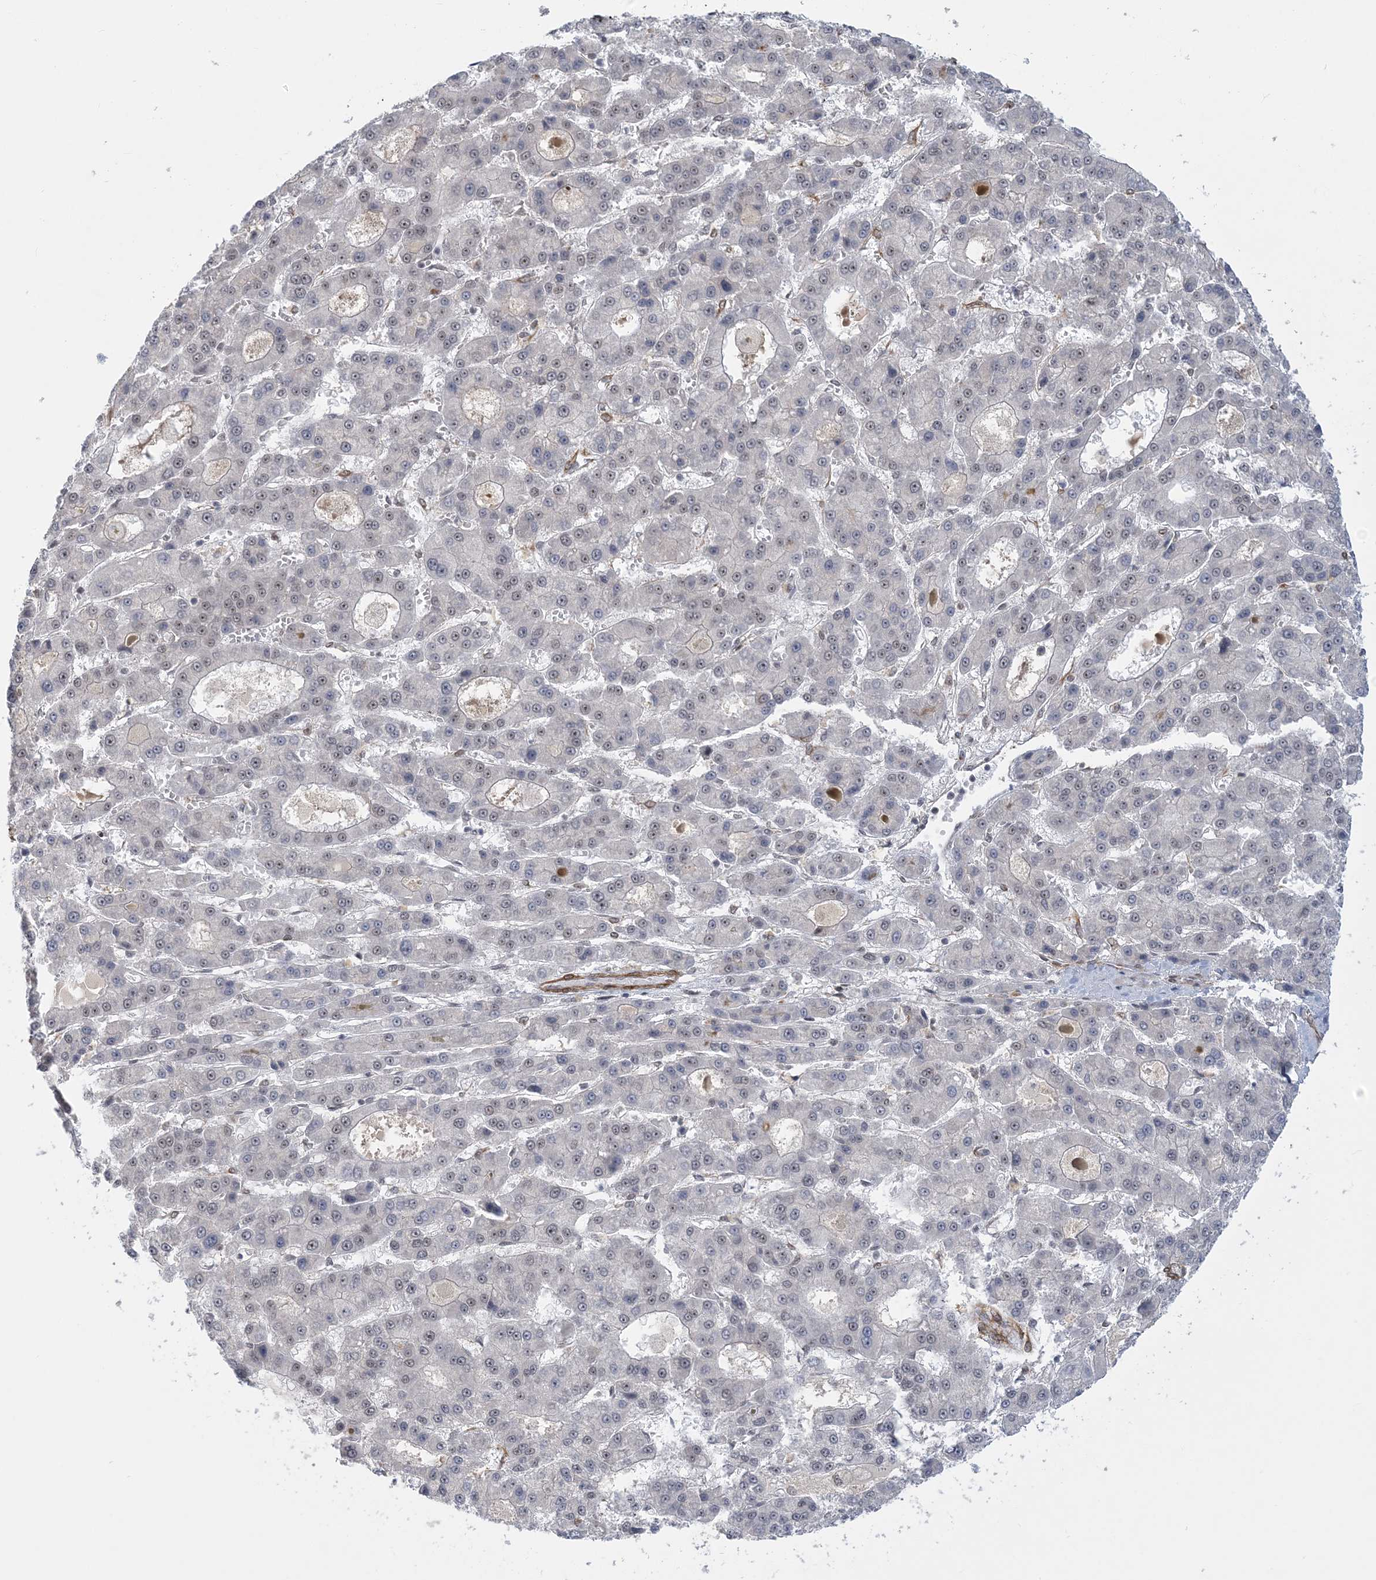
{"staining": {"intensity": "negative", "quantity": "none", "location": "none"}, "tissue": "liver cancer", "cell_type": "Tumor cells", "image_type": "cancer", "snomed": [{"axis": "morphology", "description": "Carcinoma, Hepatocellular, NOS"}, {"axis": "topography", "description": "Liver"}], "caption": "This is an immunohistochemistry (IHC) photomicrograph of liver cancer. There is no staining in tumor cells.", "gene": "PLRG1", "patient": {"sex": "male", "age": 70}}